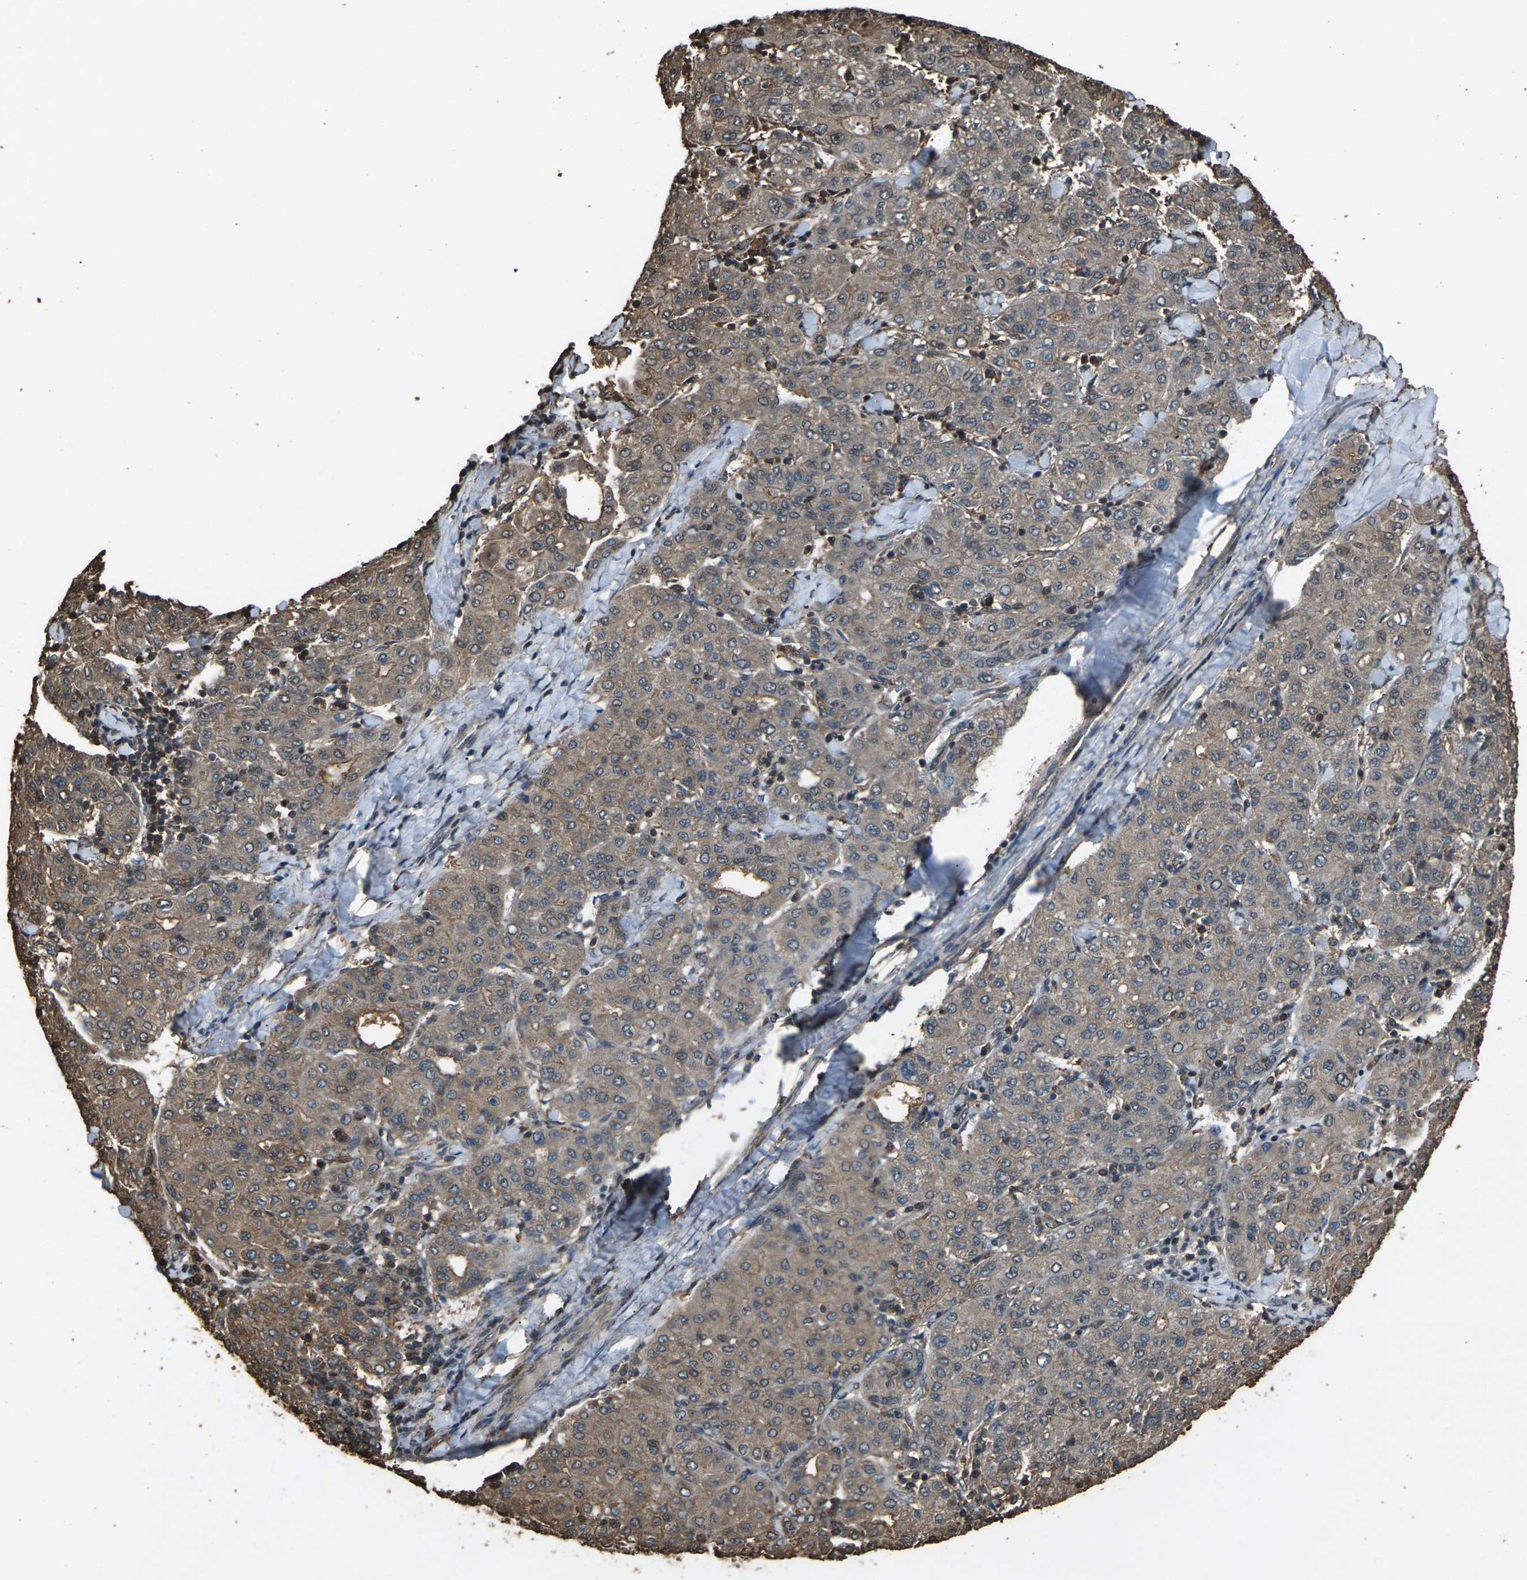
{"staining": {"intensity": "moderate", "quantity": "25%-75%", "location": "cytoplasmic/membranous"}, "tissue": "liver cancer", "cell_type": "Tumor cells", "image_type": "cancer", "snomed": [{"axis": "morphology", "description": "Carcinoma, Hepatocellular, NOS"}, {"axis": "topography", "description": "Liver"}], "caption": "Immunohistochemistry (IHC) (DAB (3,3'-diaminobenzidine)) staining of human liver cancer exhibits moderate cytoplasmic/membranous protein expression in about 25%-75% of tumor cells.", "gene": "DHPS", "patient": {"sex": "male", "age": 65}}